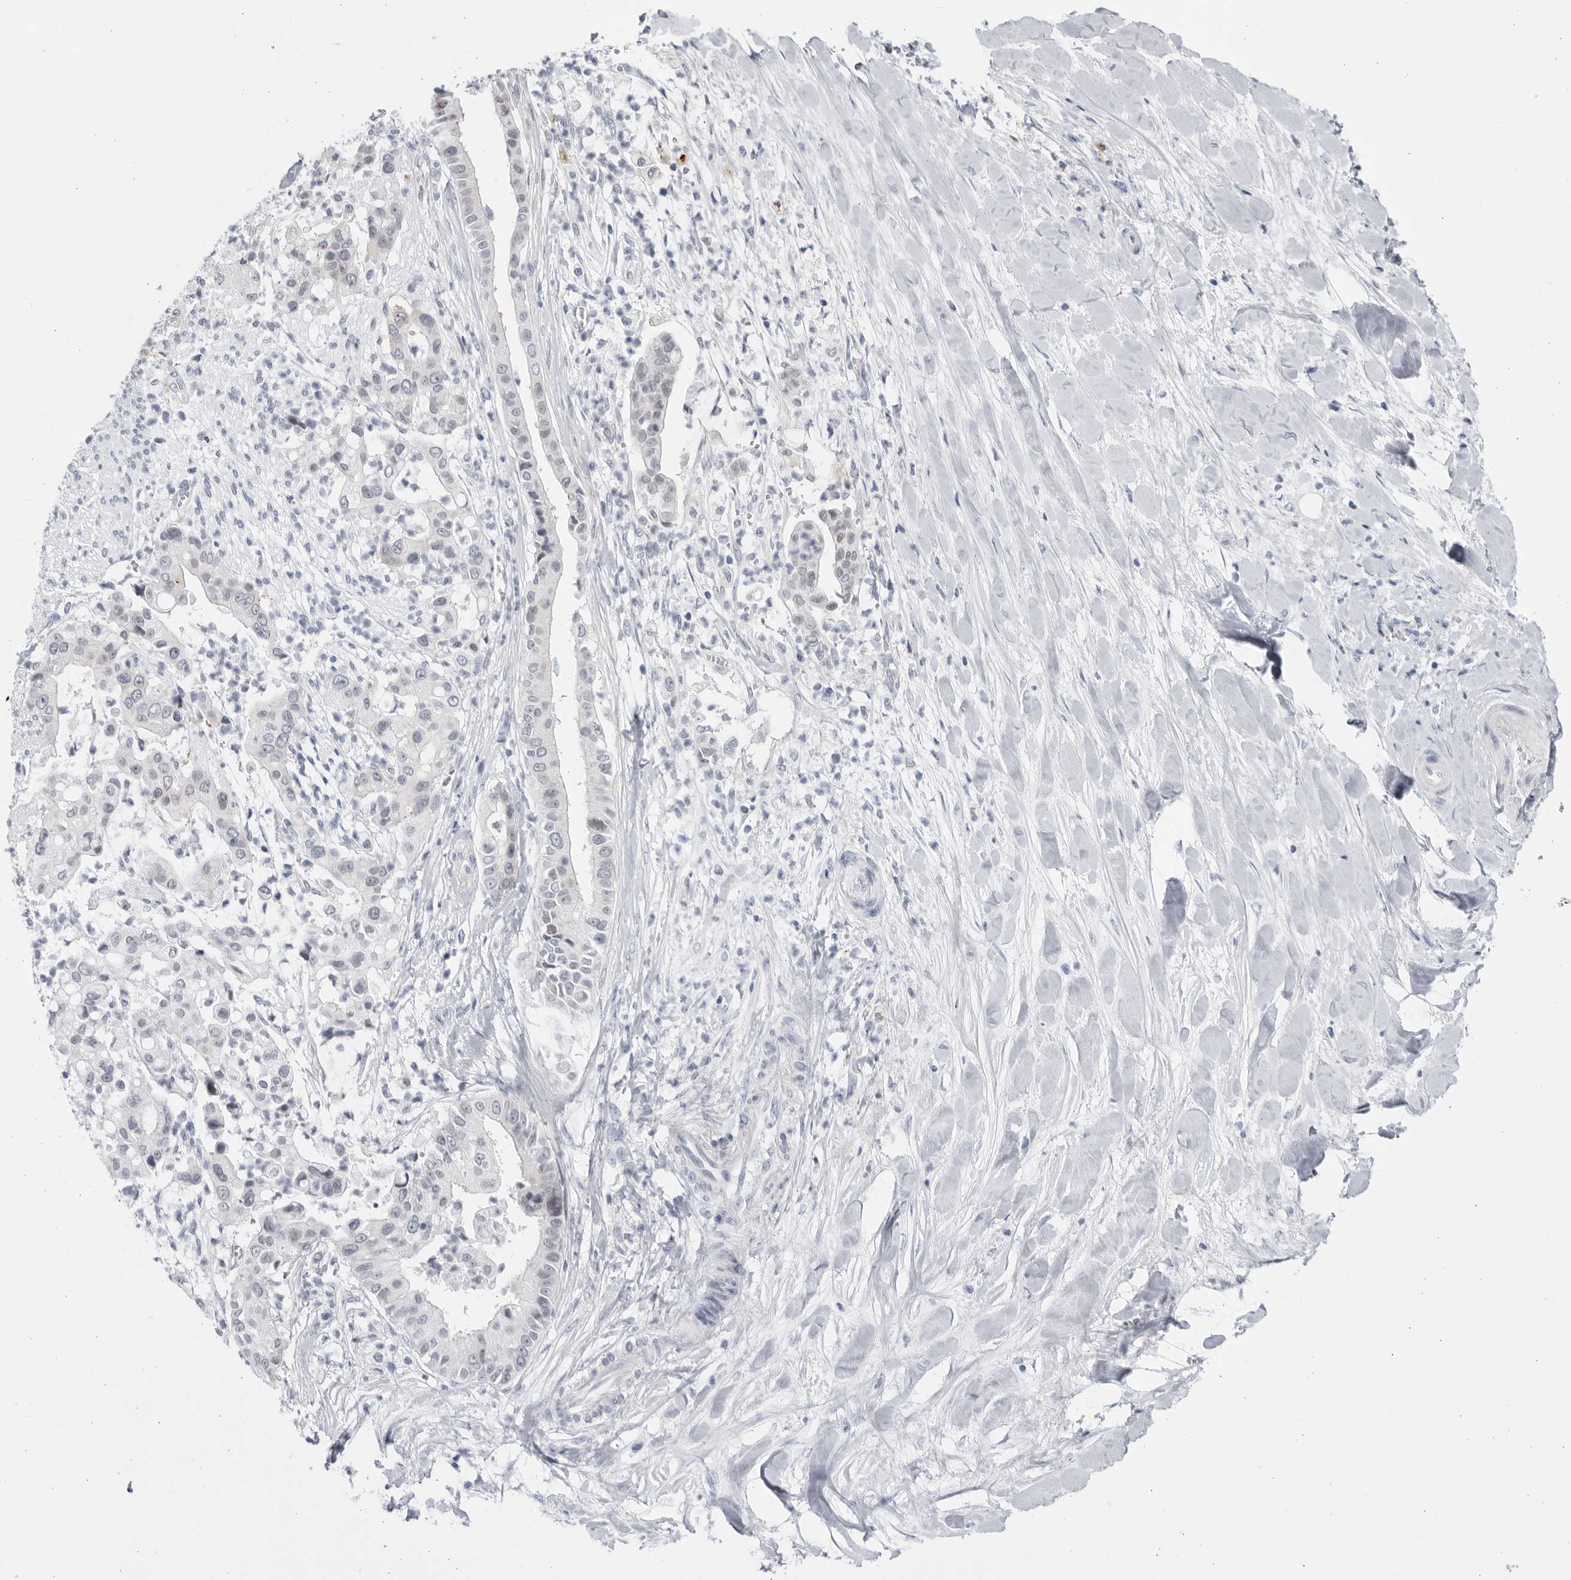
{"staining": {"intensity": "negative", "quantity": "none", "location": "none"}, "tissue": "liver cancer", "cell_type": "Tumor cells", "image_type": "cancer", "snomed": [{"axis": "morphology", "description": "Cholangiocarcinoma"}, {"axis": "topography", "description": "Liver"}], "caption": "IHC image of neoplastic tissue: human liver cholangiocarcinoma stained with DAB (3,3'-diaminobenzidine) reveals no significant protein positivity in tumor cells.", "gene": "CCDC181", "patient": {"sex": "female", "age": 54}}